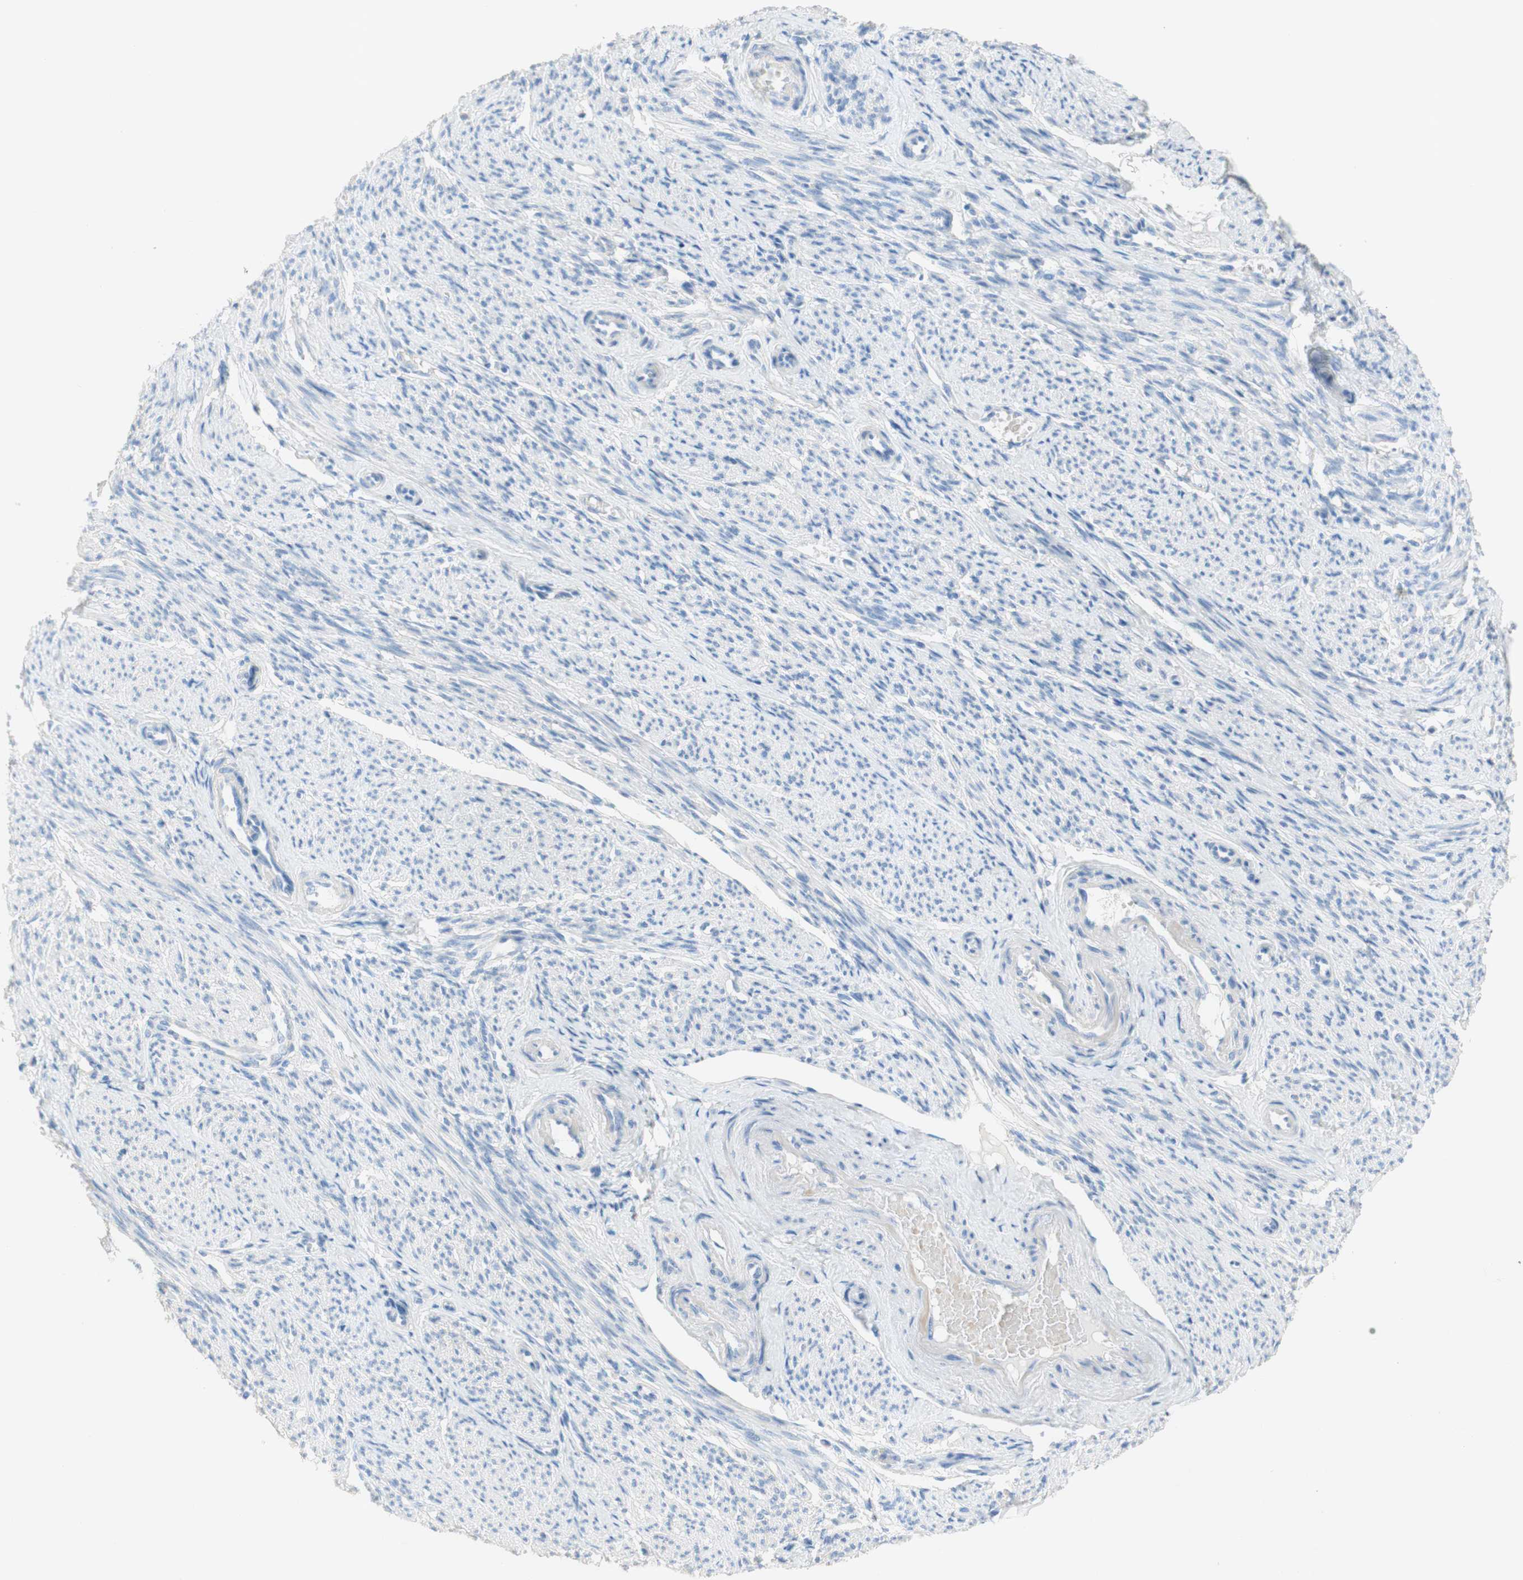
{"staining": {"intensity": "negative", "quantity": "none", "location": "none"}, "tissue": "smooth muscle", "cell_type": "Smooth muscle cells", "image_type": "normal", "snomed": [{"axis": "morphology", "description": "Normal tissue, NOS"}, {"axis": "topography", "description": "Smooth muscle"}], "caption": "High power microscopy micrograph of an IHC photomicrograph of normal smooth muscle, revealing no significant expression in smooth muscle cells.", "gene": "POLR2J3", "patient": {"sex": "female", "age": 65}}